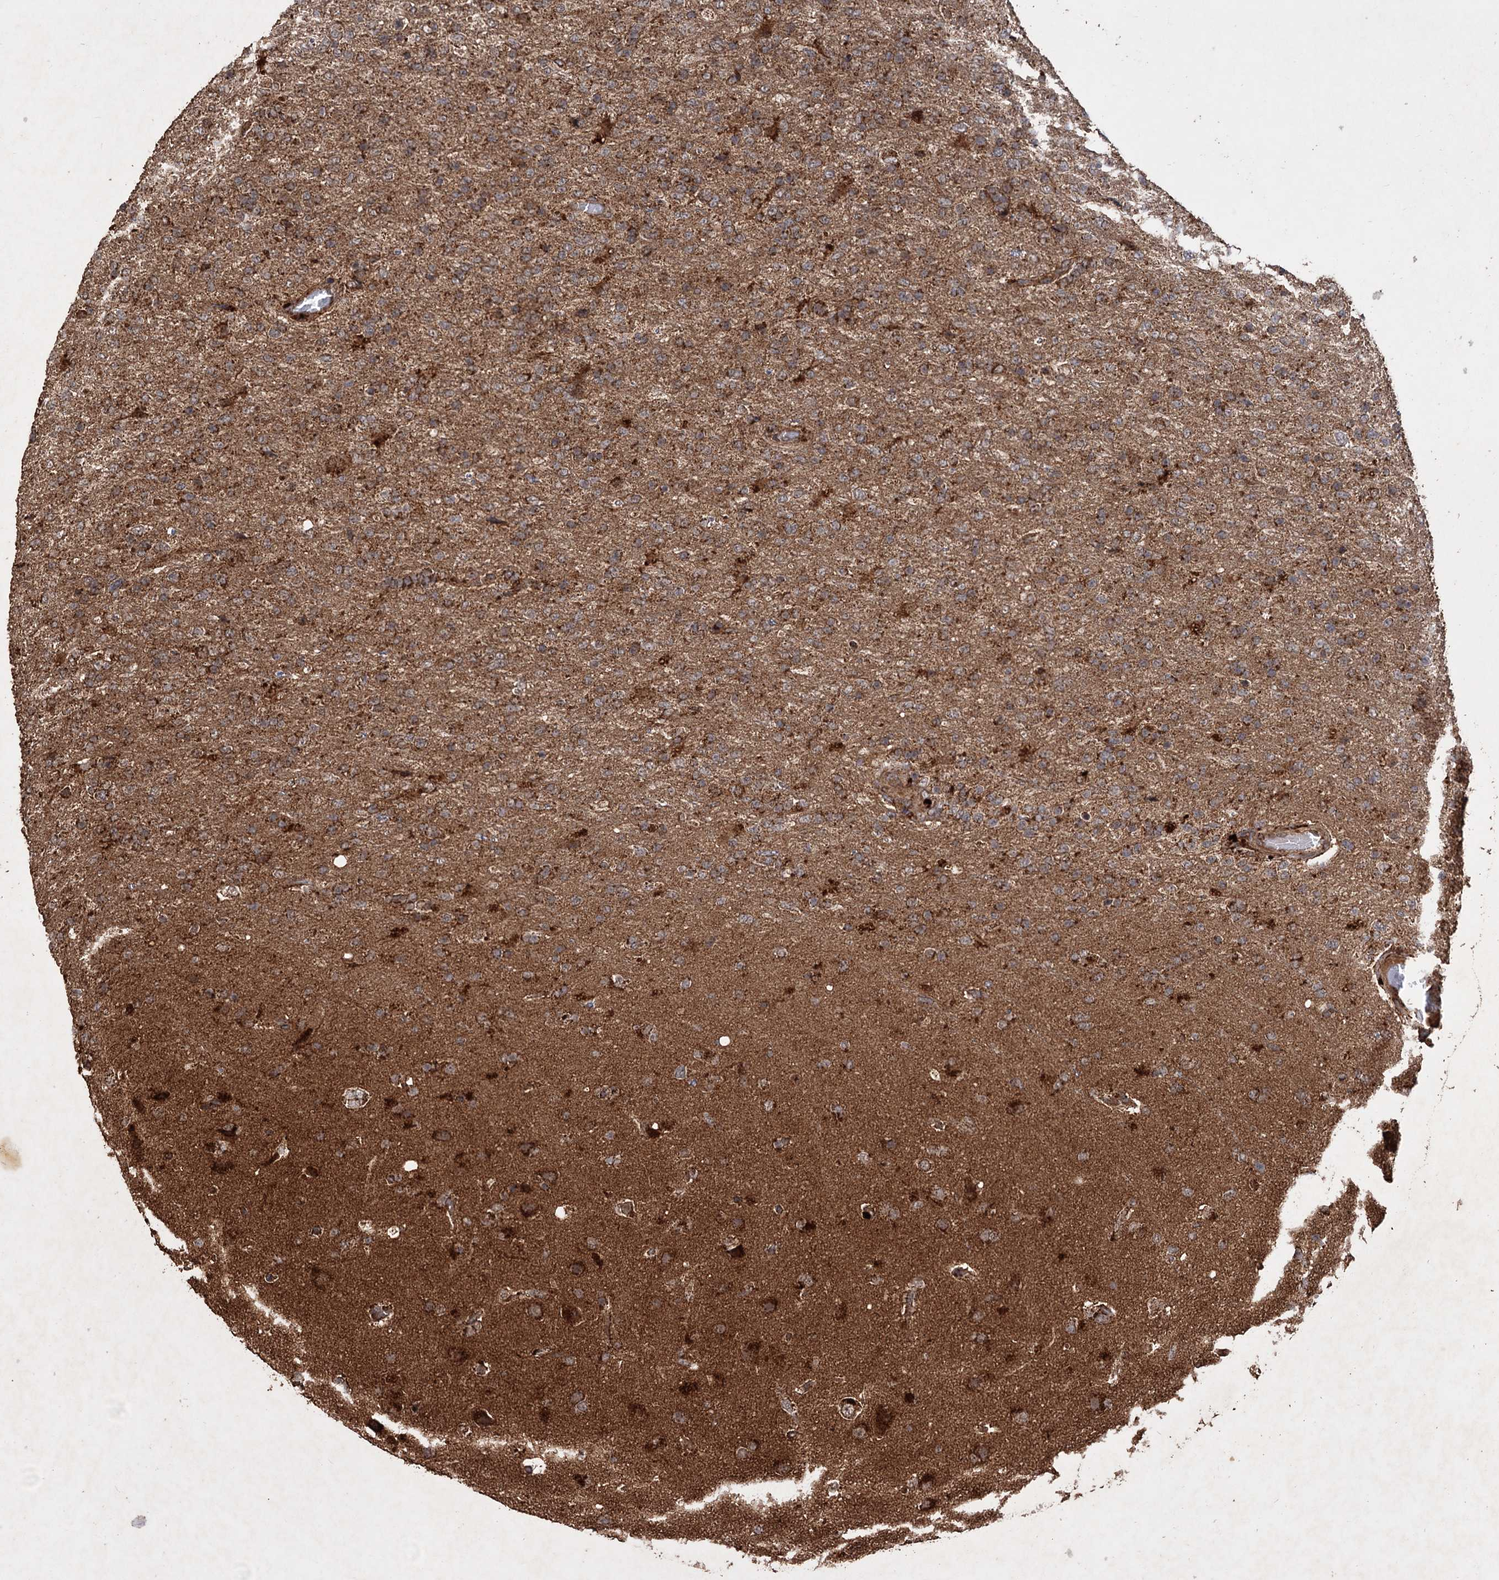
{"staining": {"intensity": "moderate", "quantity": ">75%", "location": "cytoplasmic/membranous"}, "tissue": "glioma", "cell_type": "Tumor cells", "image_type": "cancer", "snomed": [{"axis": "morphology", "description": "Glioma, malignant, High grade"}, {"axis": "topography", "description": "Brain"}], "caption": "A medium amount of moderate cytoplasmic/membranous positivity is identified in approximately >75% of tumor cells in malignant high-grade glioma tissue.", "gene": "IPO4", "patient": {"sex": "female", "age": 74}}